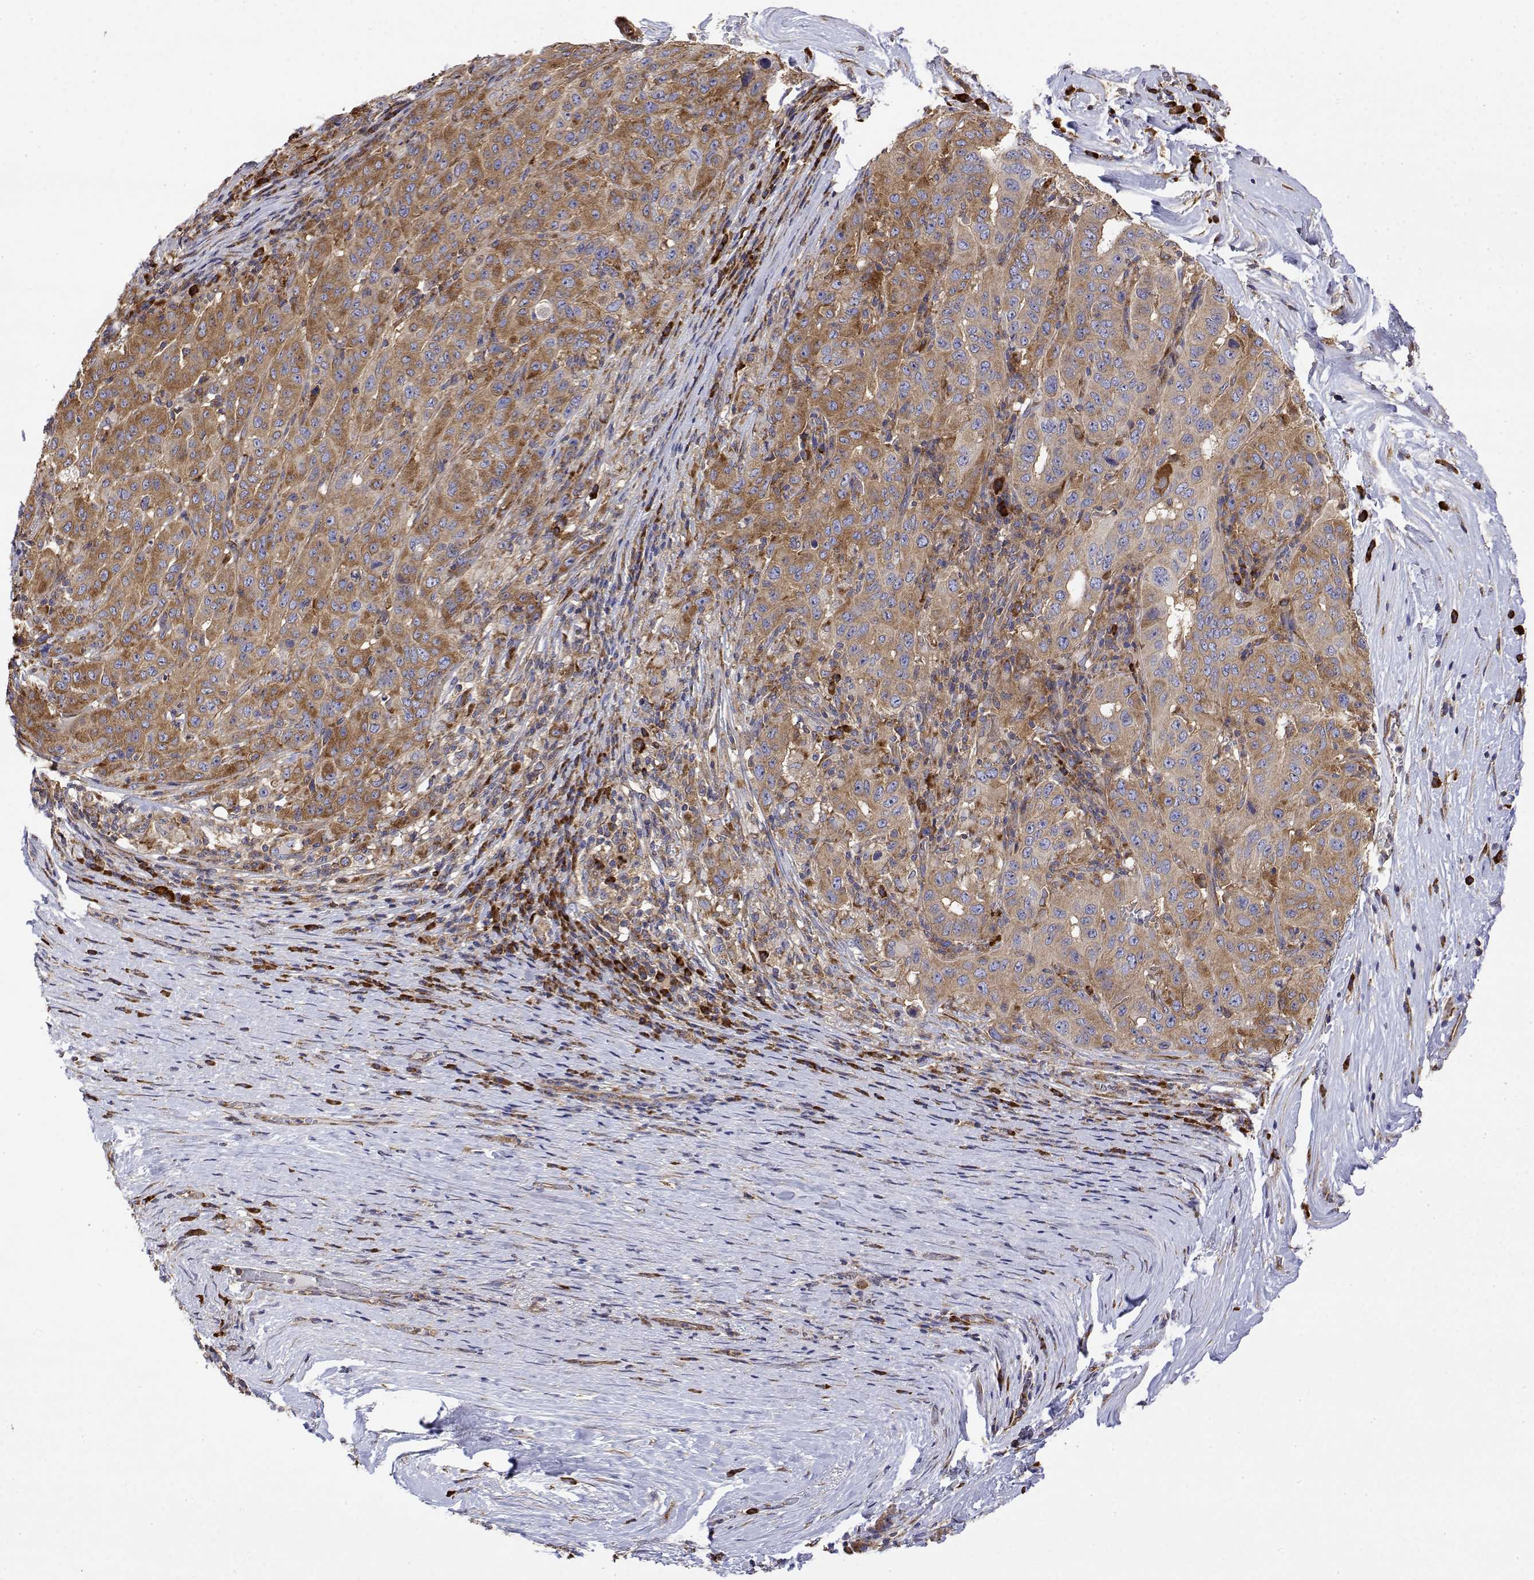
{"staining": {"intensity": "moderate", "quantity": ">75%", "location": "cytoplasmic/membranous"}, "tissue": "pancreatic cancer", "cell_type": "Tumor cells", "image_type": "cancer", "snomed": [{"axis": "morphology", "description": "Adenocarcinoma, NOS"}, {"axis": "topography", "description": "Pancreas"}], "caption": "Protein expression analysis of human pancreatic adenocarcinoma reveals moderate cytoplasmic/membranous positivity in about >75% of tumor cells. (Brightfield microscopy of DAB IHC at high magnification).", "gene": "EEF1G", "patient": {"sex": "male", "age": 63}}